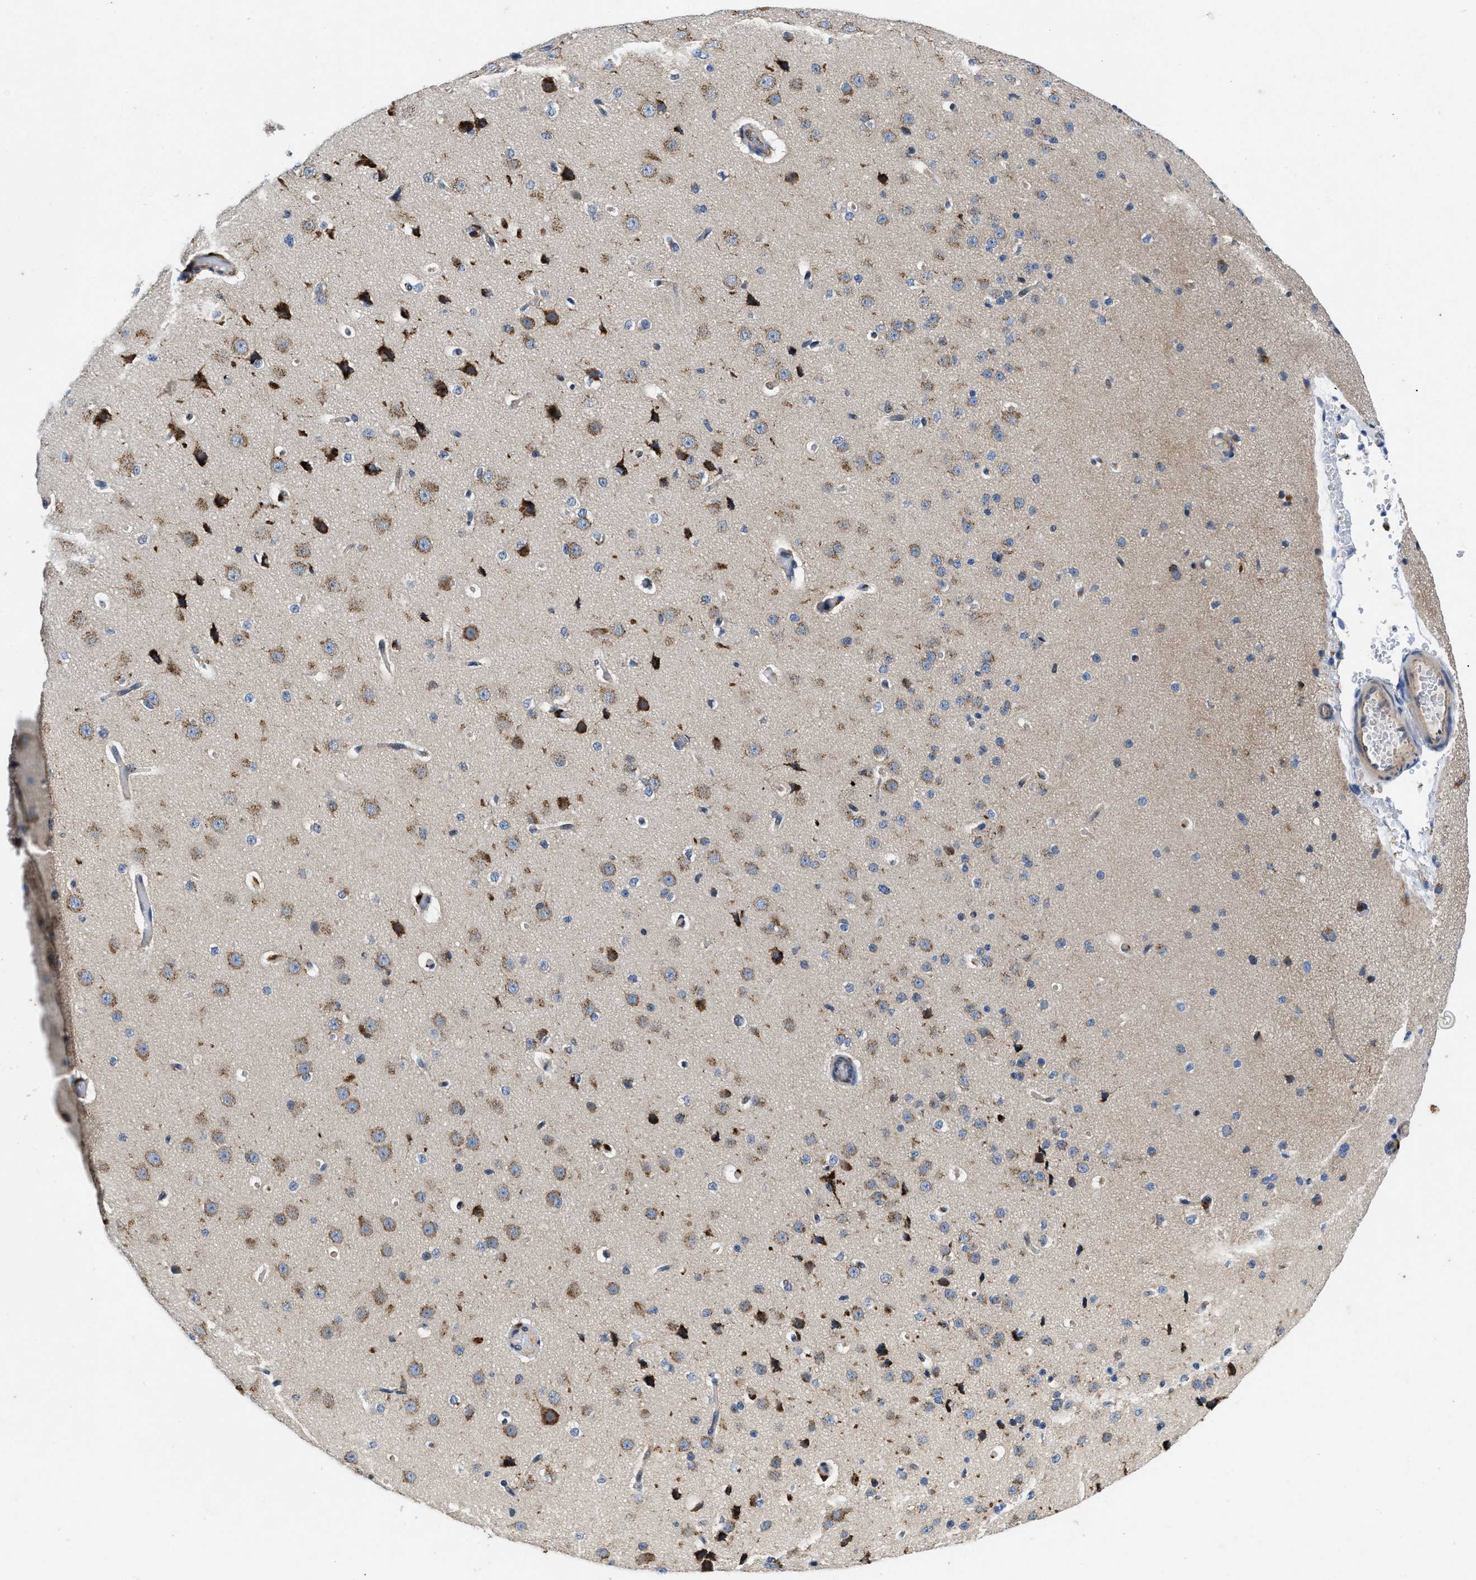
{"staining": {"intensity": "negative", "quantity": "none", "location": "none"}, "tissue": "cerebral cortex", "cell_type": "Endothelial cells", "image_type": "normal", "snomed": [{"axis": "morphology", "description": "Normal tissue, NOS"}, {"axis": "morphology", "description": "Developmental malformation"}, {"axis": "topography", "description": "Cerebral cortex"}], "caption": "This is a photomicrograph of immunohistochemistry staining of unremarkable cerebral cortex, which shows no staining in endothelial cells.", "gene": "ENPP4", "patient": {"sex": "female", "age": 30}}